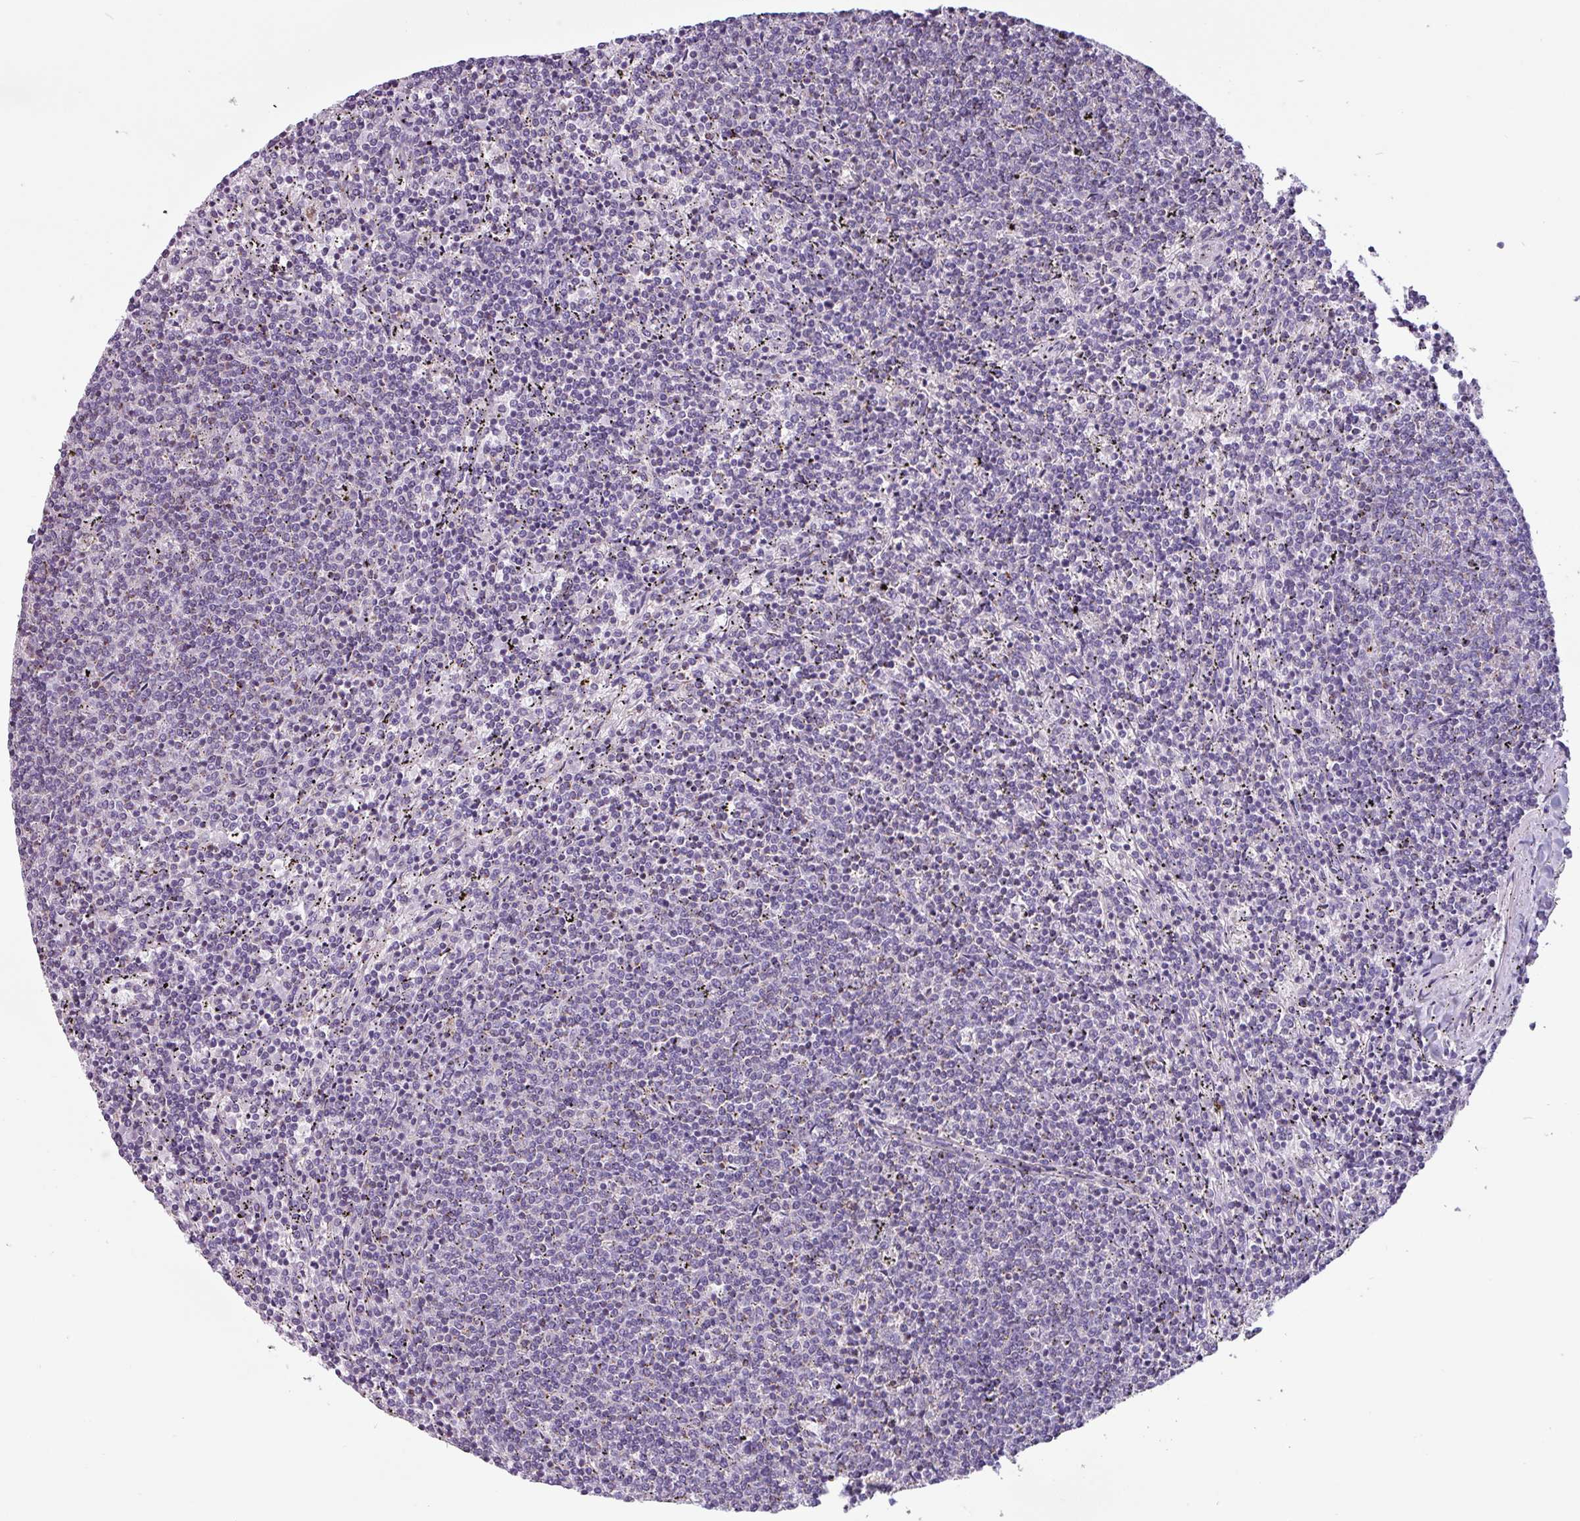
{"staining": {"intensity": "negative", "quantity": "none", "location": "none"}, "tissue": "lymphoma", "cell_type": "Tumor cells", "image_type": "cancer", "snomed": [{"axis": "morphology", "description": "Malignant lymphoma, non-Hodgkin's type, Low grade"}, {"axis": "topography", "description": "Spleen"}], "caption": "This photomicrograph is of lymphoma stained with immunohistochemistry to label a protein in brown with the nuclei are counter-stained blue. There is no expression in tumor cells.", "gene": "CAMK1", "patient": {"sex": "female", "age": 50}}